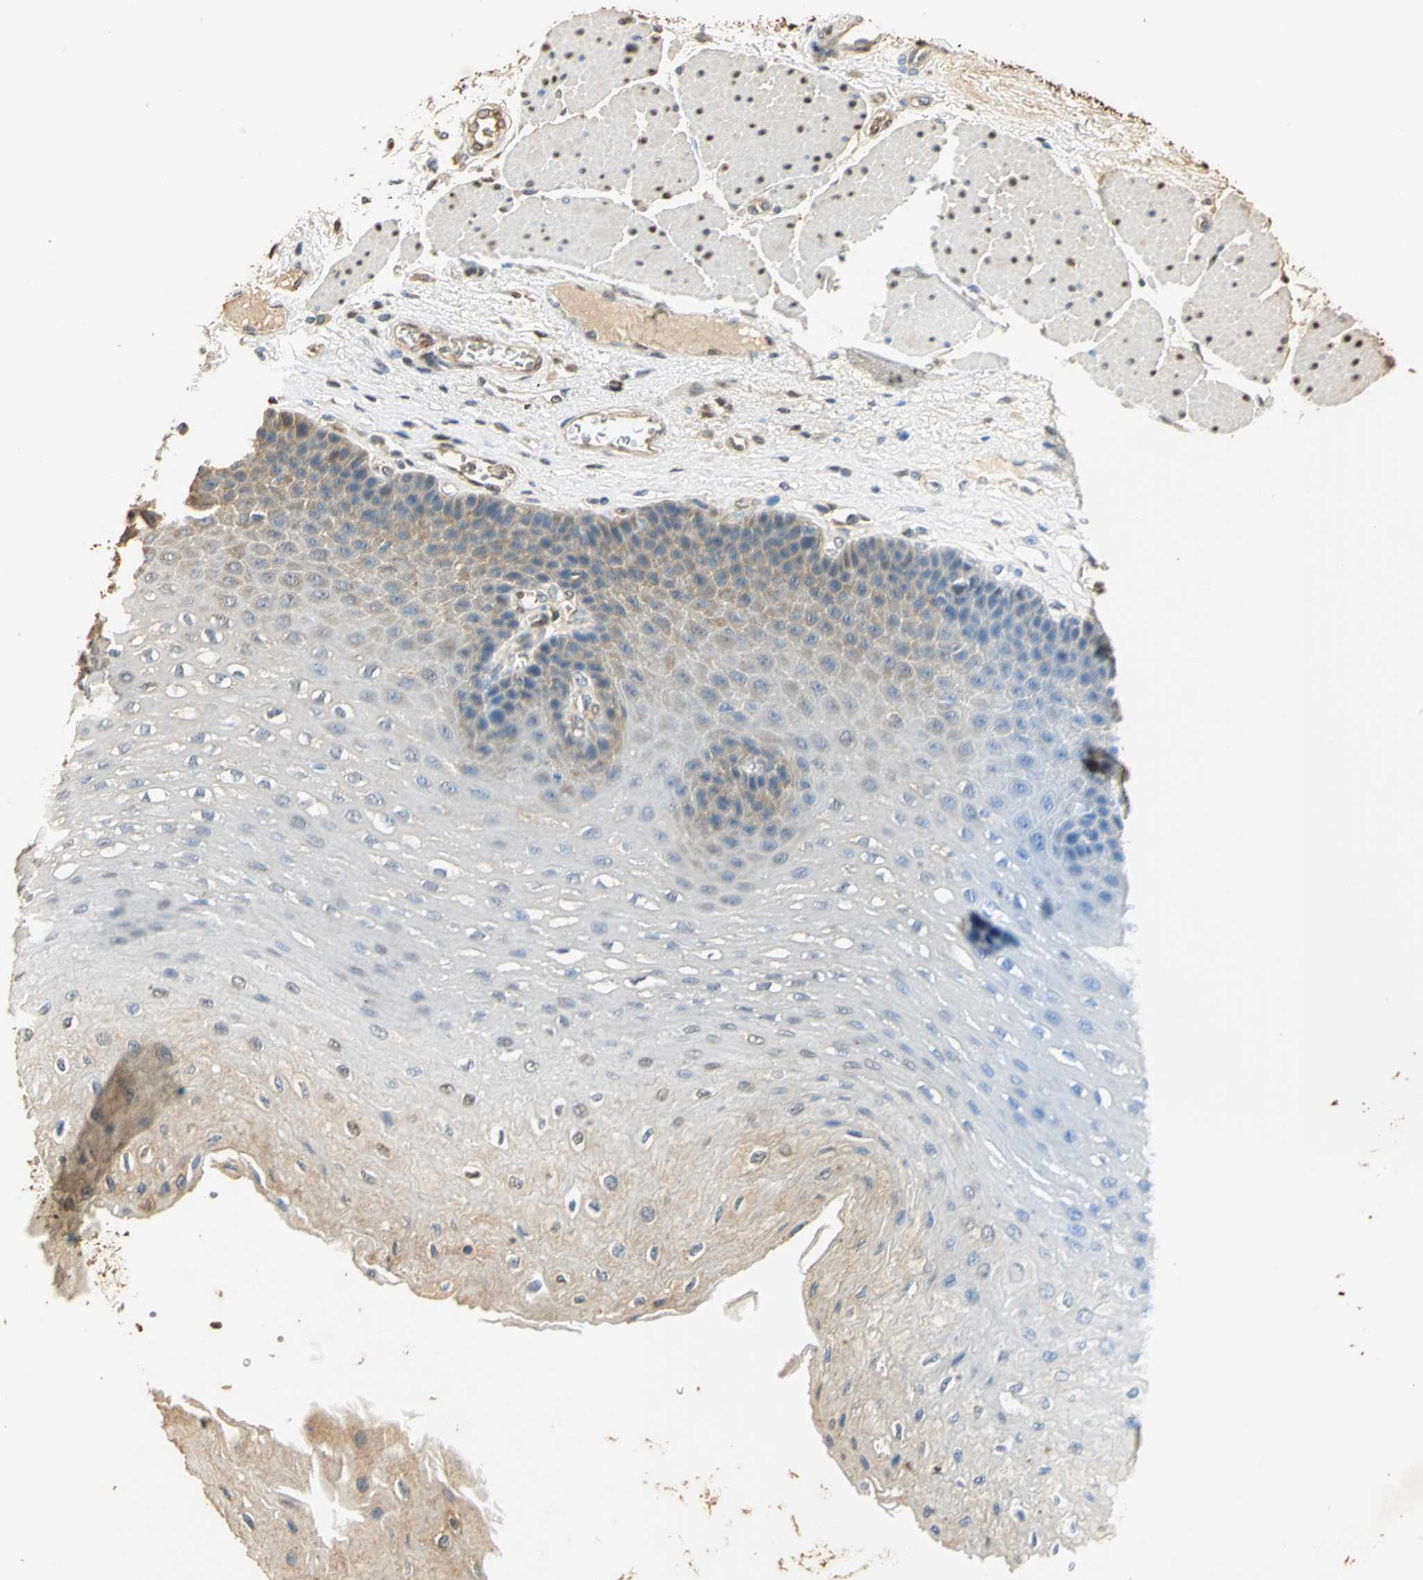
{"staining": {"intensity": "weak", "quantity": "<25%", "location": "cytoplasmic/membranous"}, "tissue": "esophagus", "cell_type": "Squamous epithelial cells", "image_type": "normal", "snomed": [{"axis": "morphology", "description": "Normal tissue, NOS"}, {"axis": "topography", "description": "Esophagus"}], "caption": "A micrograph of esophagus stained for a protein reveals no brown staining in squamous epithelial cells. The staining was performed using DAB (3,3'-diaminobenzidine) to visualize the protein expression in brown, while the nuclei were stained in blue with hematoxylin (Magnification: 20x).", "gene": "GAPDH", "patient": {"sex": "female", "age": 72}}